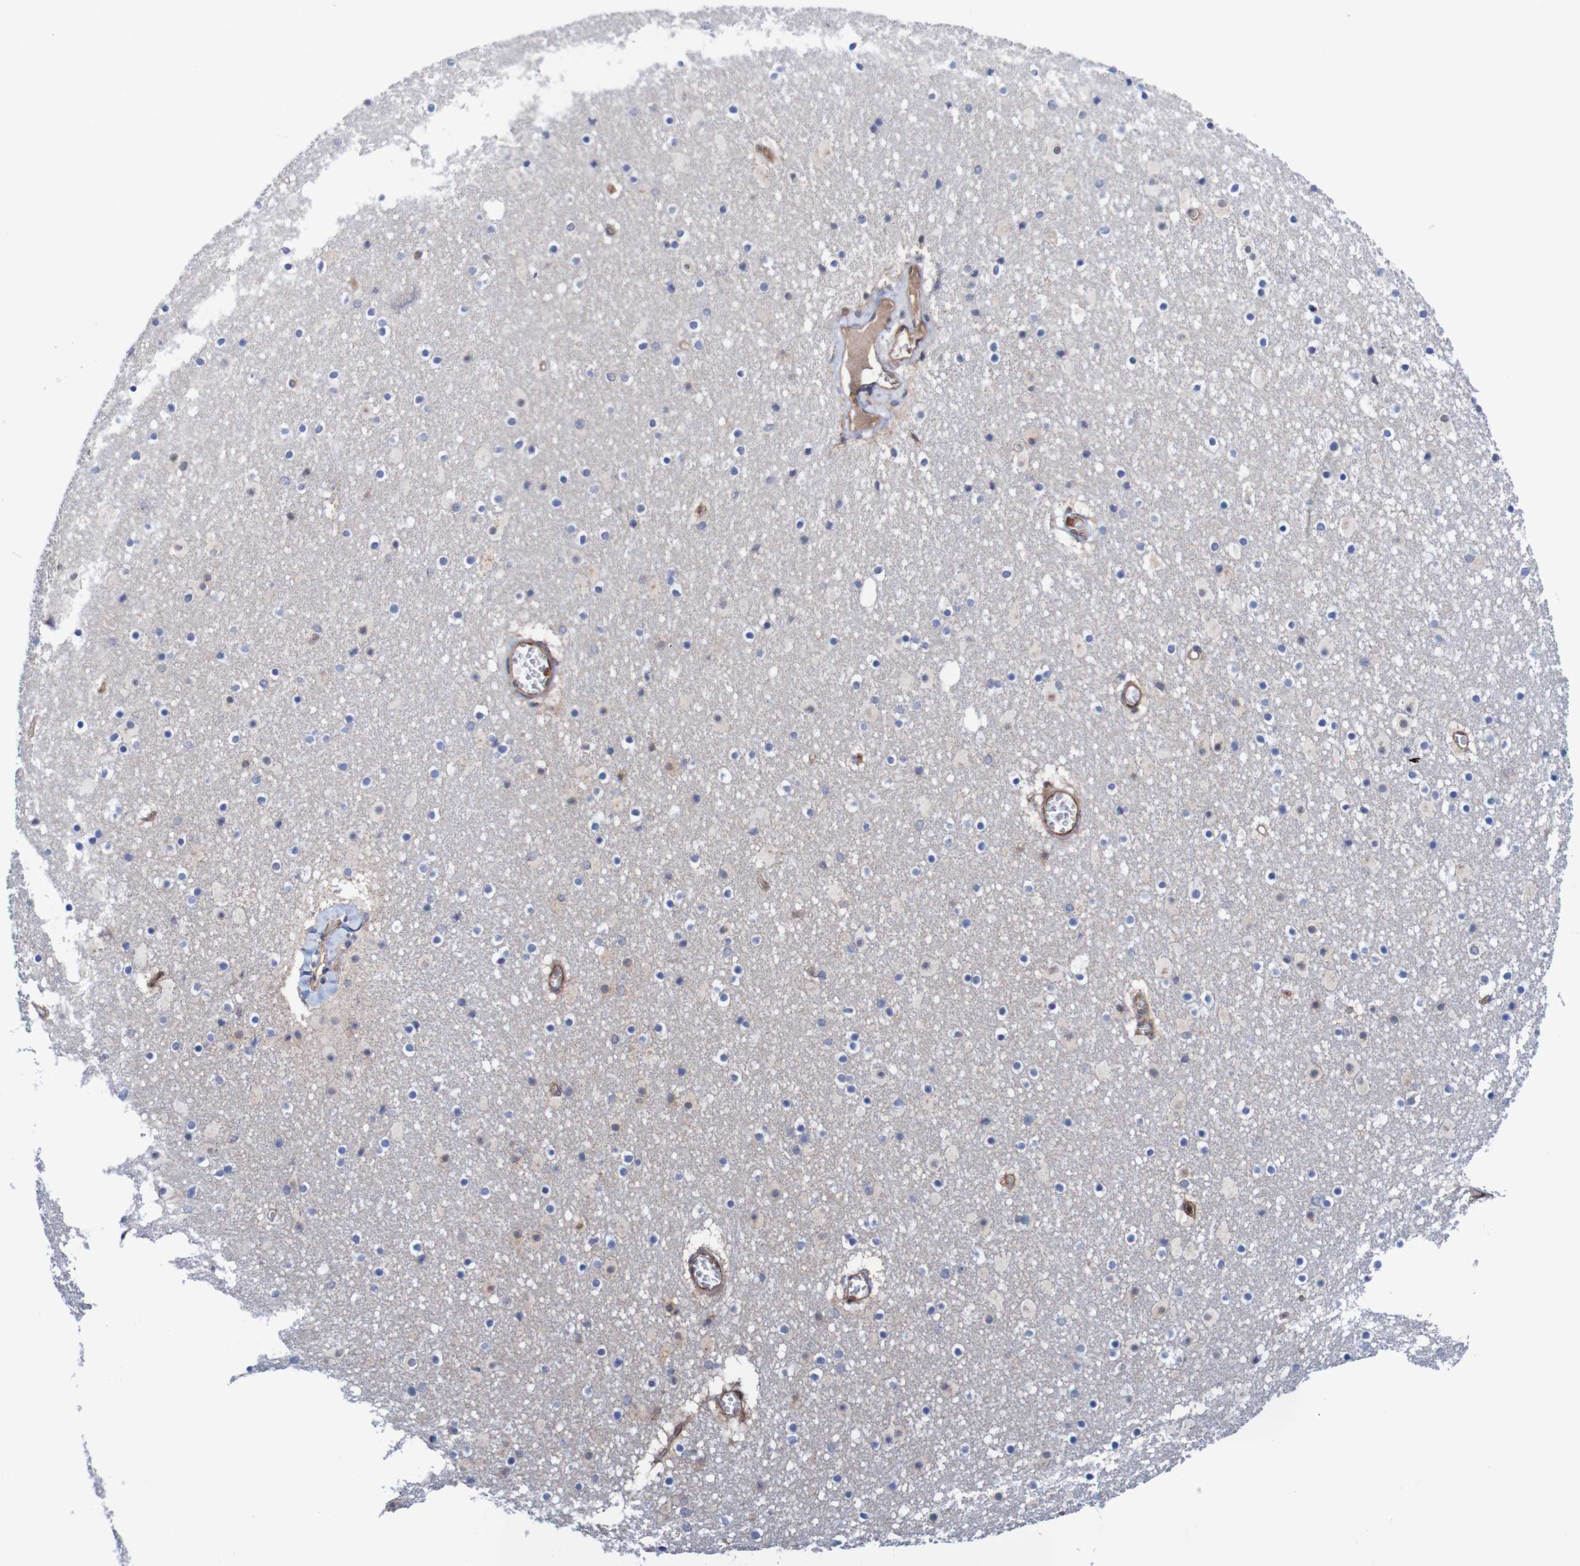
{"staining": {"intensity": "negative", "quantity": "none", "location": "none"}, "tissue": "caudate", "cell_type": "Glial cells", "image_type": "normal", "snomed": [{"axis": "morphology", "description": "Normal tissue, NOS"}, {"axis": "topography", "description": "Lateral ventricle wall"}], "caption": "Caudate was stained to show a protein in brown. There is no significant positivity in glial cells. Brightfield microscopy of immunohistochemistry (IHC) stained with DAB (brown) and hematoxylin (blue), captured at high magnification.", "gene": "RIGI", "patient": {"sex": "male", "age": 45}}